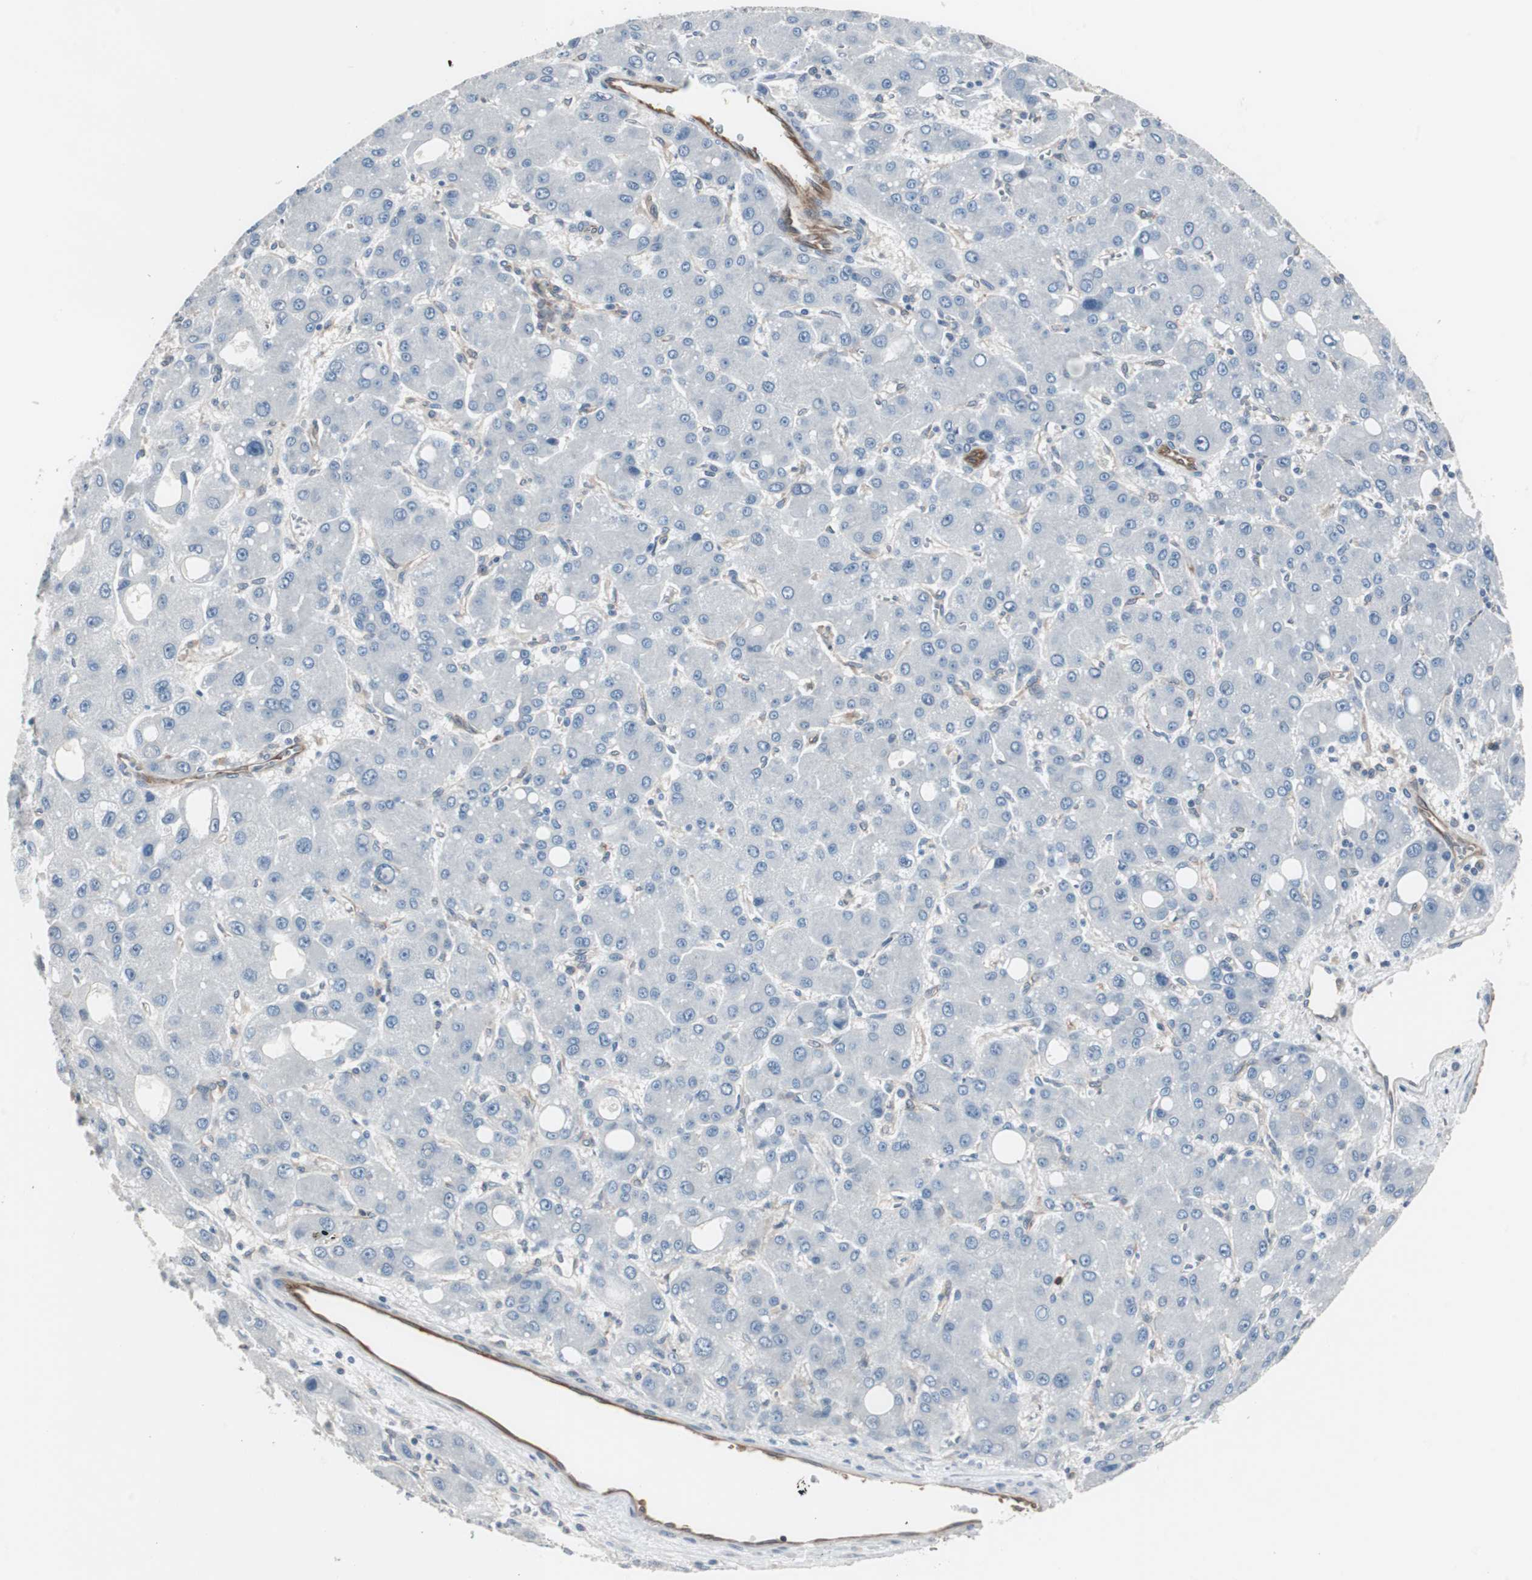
{"staining": {"intensity": "negative", "quantity": "none", "location": "none"}, "tissue": "liver cancer", "cell_type": "Tumor cells", "image_type": "cancer", "snomed": [{"axis": "morphology", "description": "Carcinoma, Hepatocellular, NOS"}, {"axis": "topography", "description": "Liver"}], "caption": "This is an IHC histopathology image of human liver hepatocellular carcinoma. There is no positivity in tumor cells.", "gene": "SWAP70", "patient": {"sex": "male", "age": 55}}